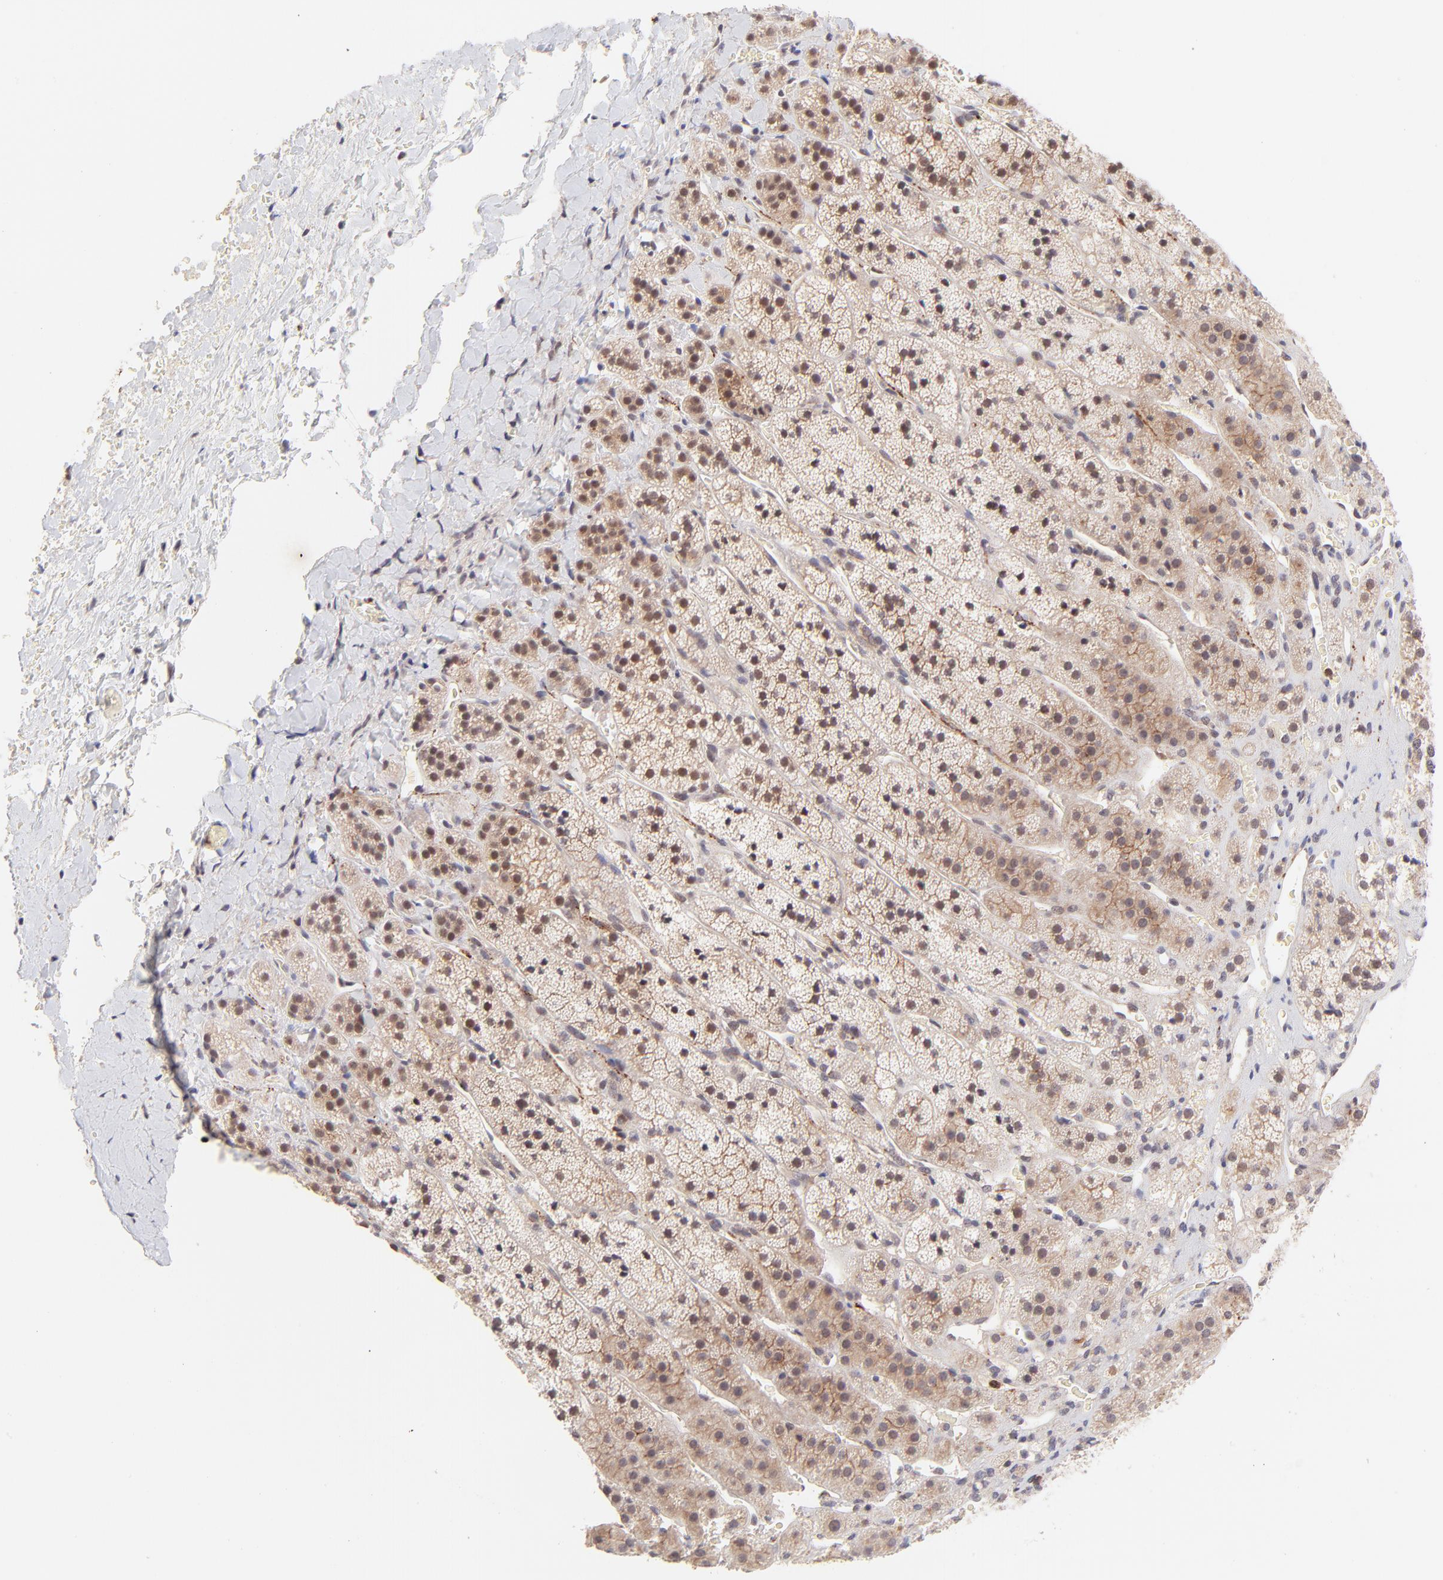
{"staining": {"intensity": "weak", "quantity": "25%-75%", "location": "nuclear"}, "tissue": "adrenal gland", "cell_type": "Glandular cells", "image_type": "normal", "snomed": [{"axis": "morphology", "description": "Normal tissue, NOS"}, {"axis": "topography", "description": "Adrenal gland"}], "caption": "Immunohistochemical staining of benign adrenal gland demonstrates low levels of weak nuclear staining in approximately 25%-75% of glandular cells.", "gene": "MED12", "patient": {"sex": "female", "age": 44}}